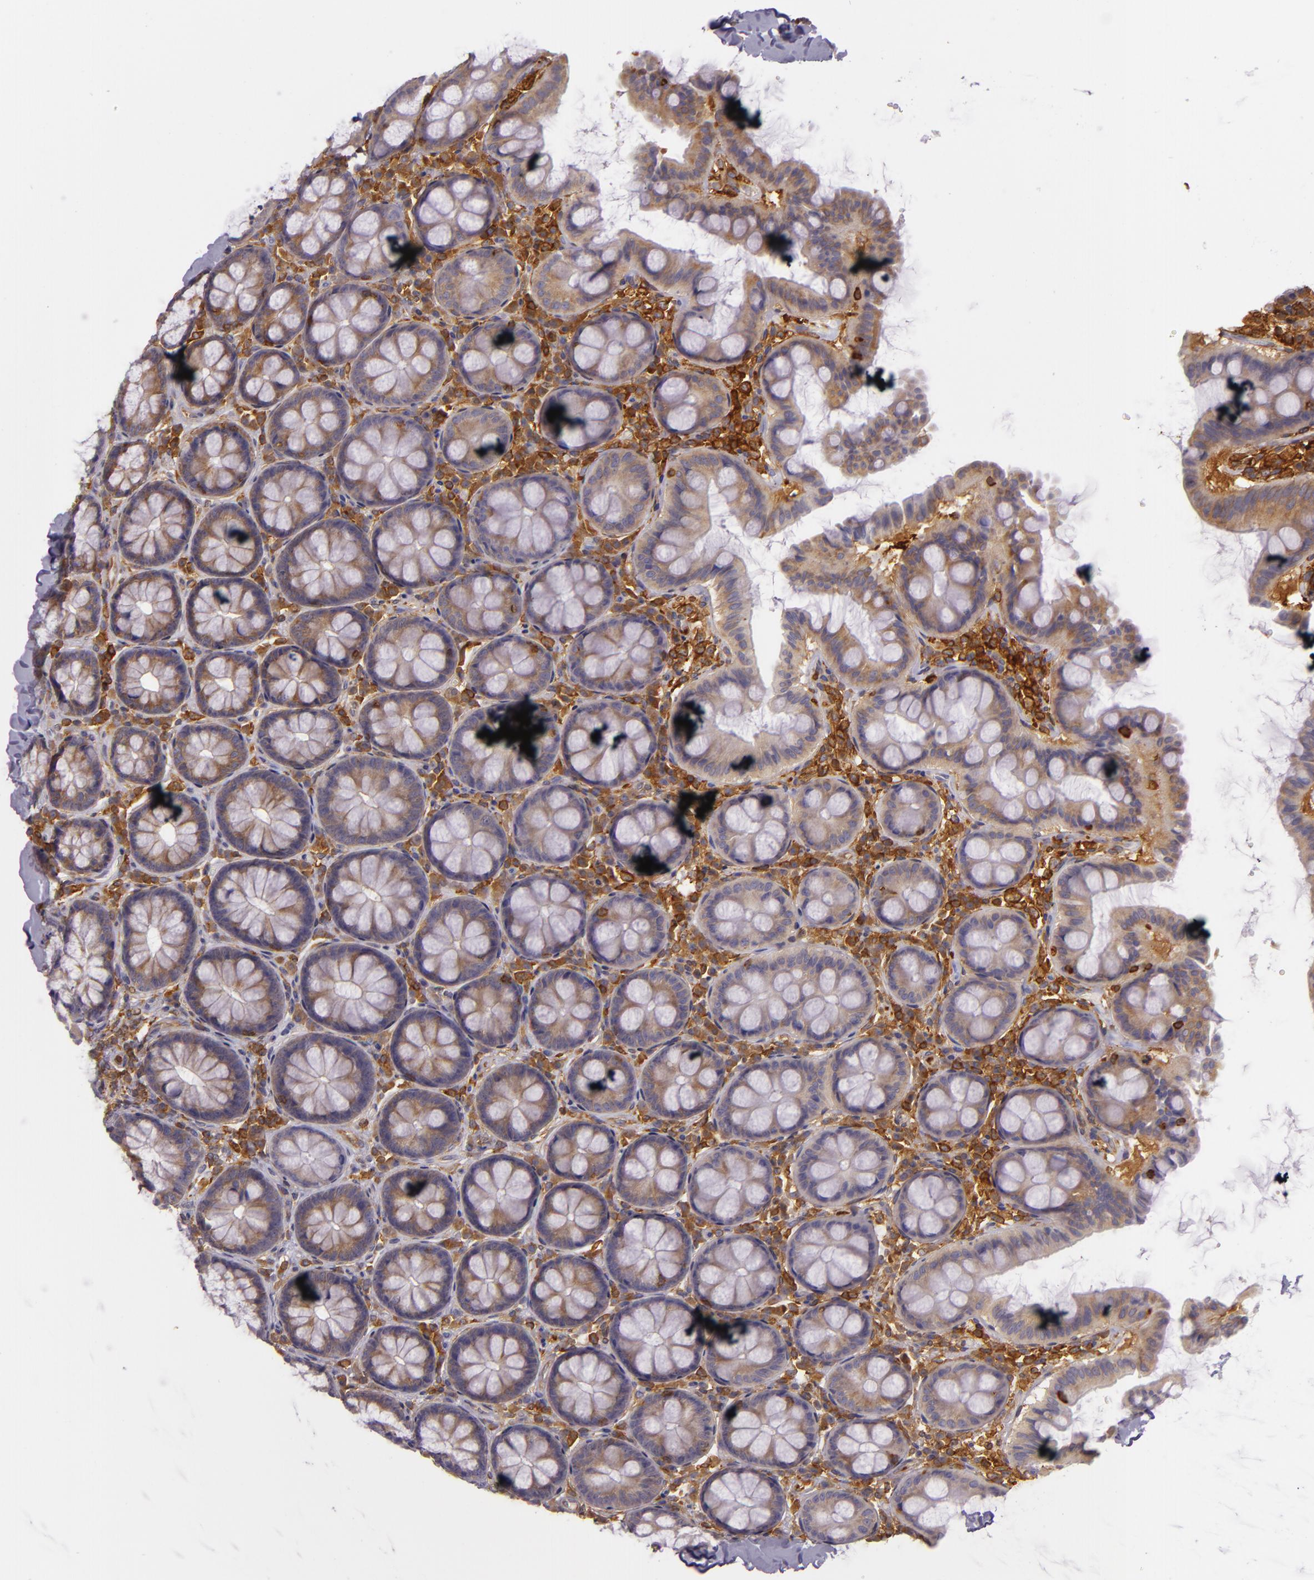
{"staining": {"intensity": "weak", "quantity": "<25%", "location": "cytoplasmic/membranous"}, "tissue": "colon", "cell_type": "Endothelial cells", "image_type": "normal", "snomed": [{"axis": "morphology", "description": "Normal tissue, NOS"}, {"axis": "topography", "description": "Colon"}], "caption": "A photomicrograph of colon stained for a protein exhibits no brown staining in endothelial cells. (Immunohistochemistry (ihc), brightfield microscopy, high magnification).", "gene": "TLN1", "patient": {"sex": "female", "age": 61}}